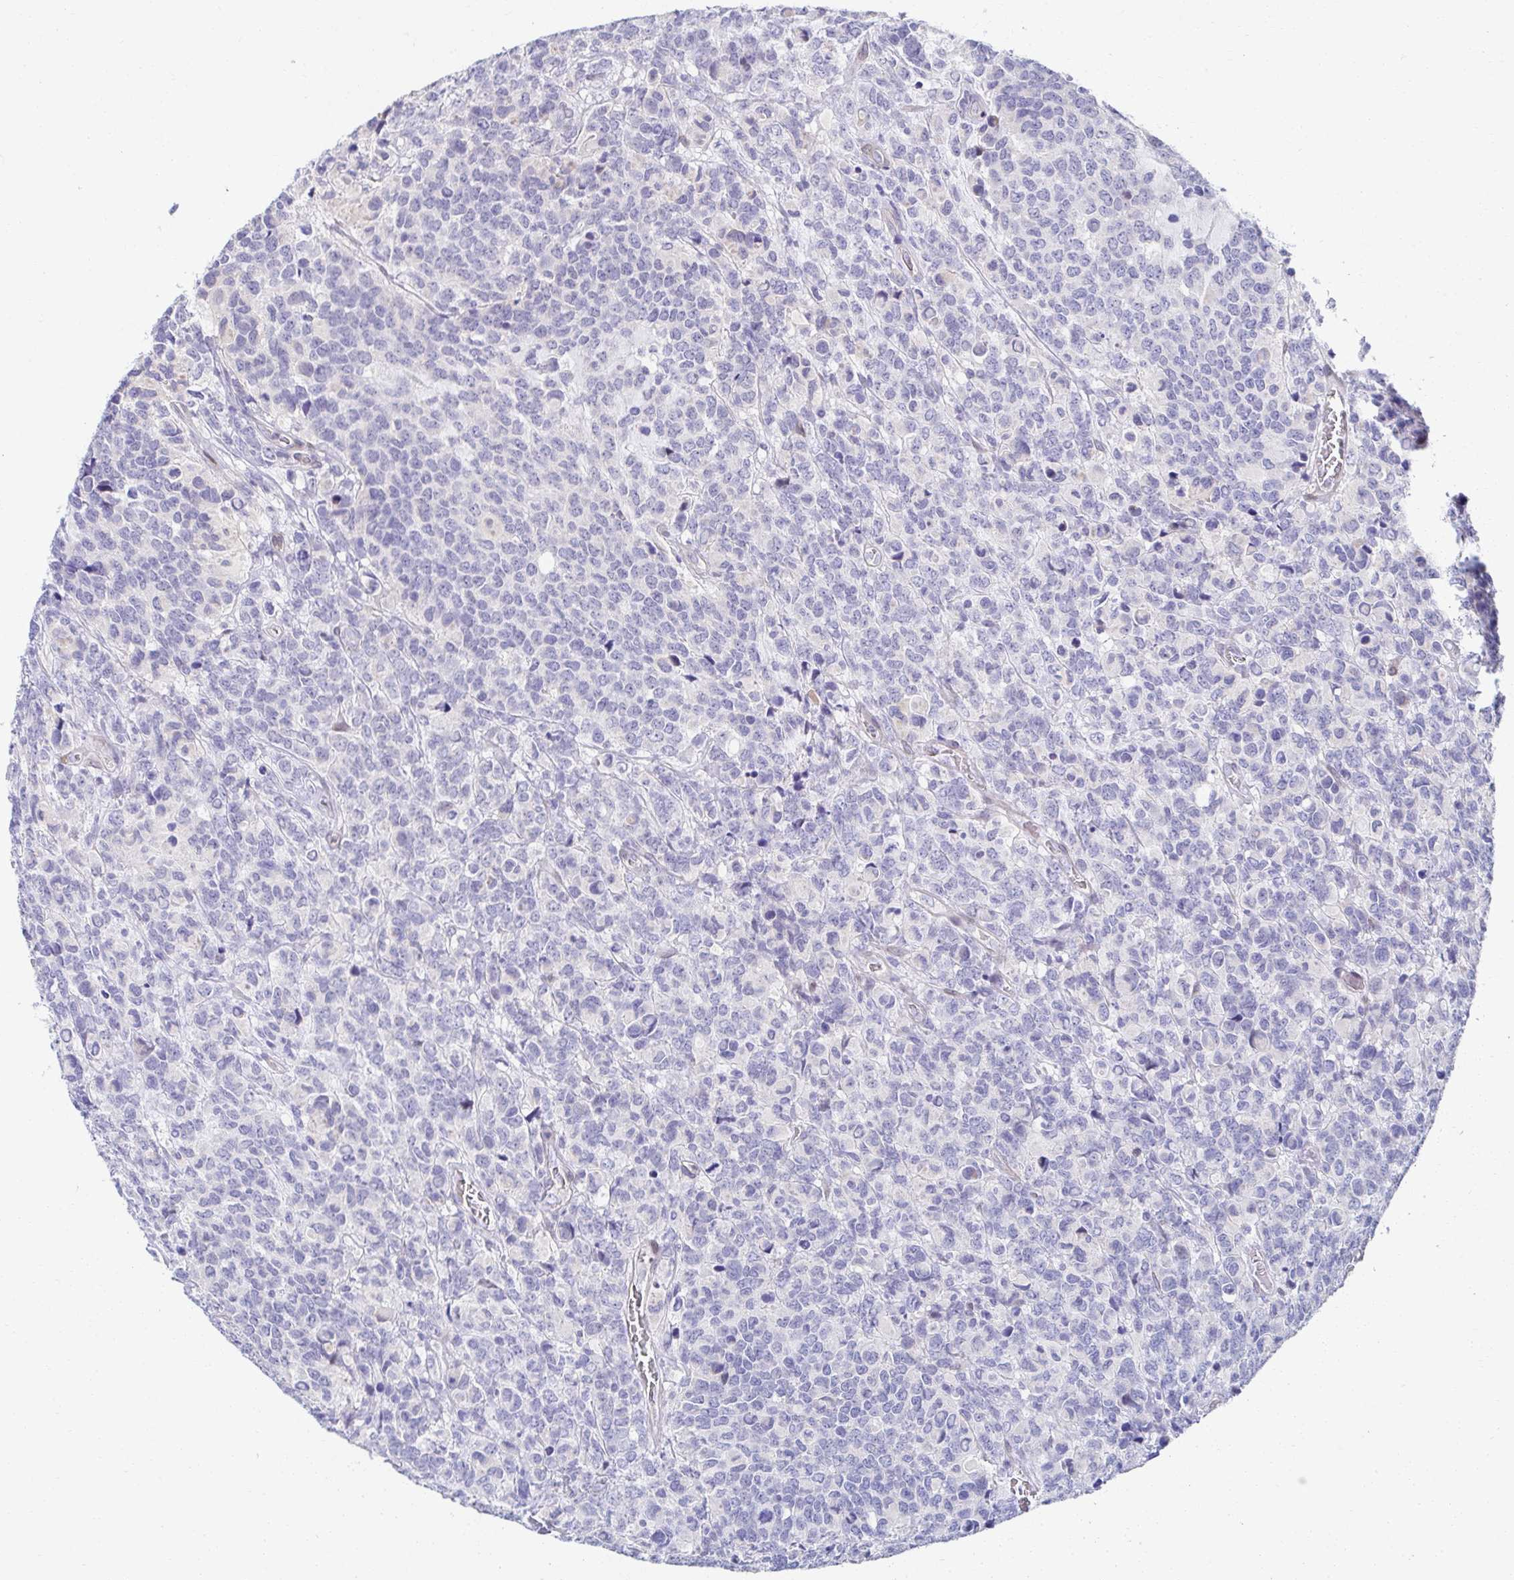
{"staining": {"intensity": "negative", "quantity": "none", "location": "none"}, "tissue": "glioma", "cell_type": "Tumor cells", "image_type": "cancer", "snomed": [{"axis": "morphology", "description": "Glioma, malignant, High grade"}, {"axis": "topography", "description": "Brain"}], "caption": "There is no significant positivity in tumor cells of malignant glioma (high-grade).", "gene": "AKAP14", "patient": {"sex": "male", "age": 39}}